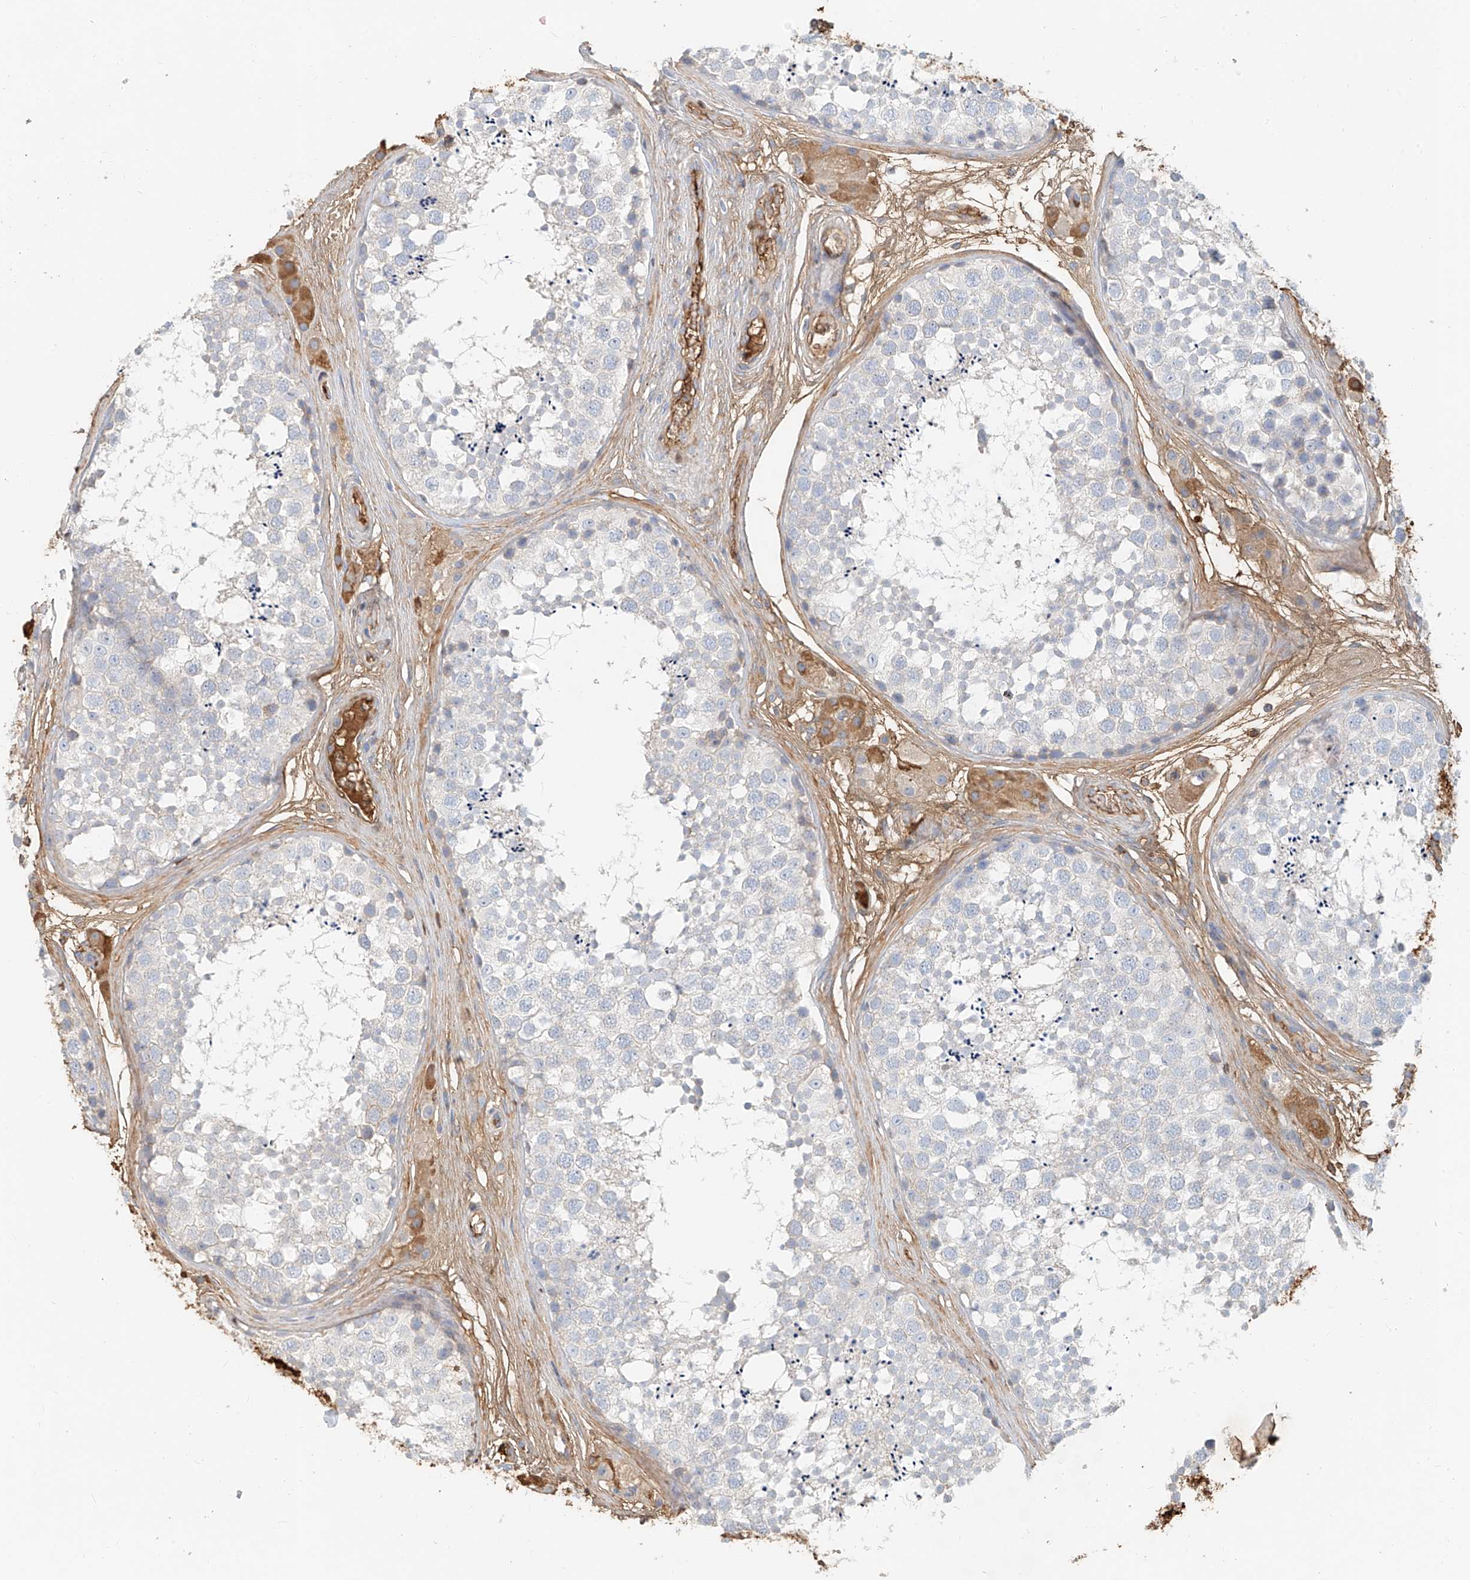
{"staining": {"intensity": "negative", "quantity": "none", "location": "none"}, "tissue": "testis", "cell_type": "Cells in seminiferous ducts", "image_type": "normal", "snomed": [{"axis": "morphology", "description": "Normal tissue, NOS"}, {"axis": "topography", "description": "Testis"}], "caption": "Unremarkable testis was stained to show a protein in brown. There is no significant positivity in cells in seminiferous ducts.", "gene": "ZFP30", "patient": {"sex": "male", "age": 56}}